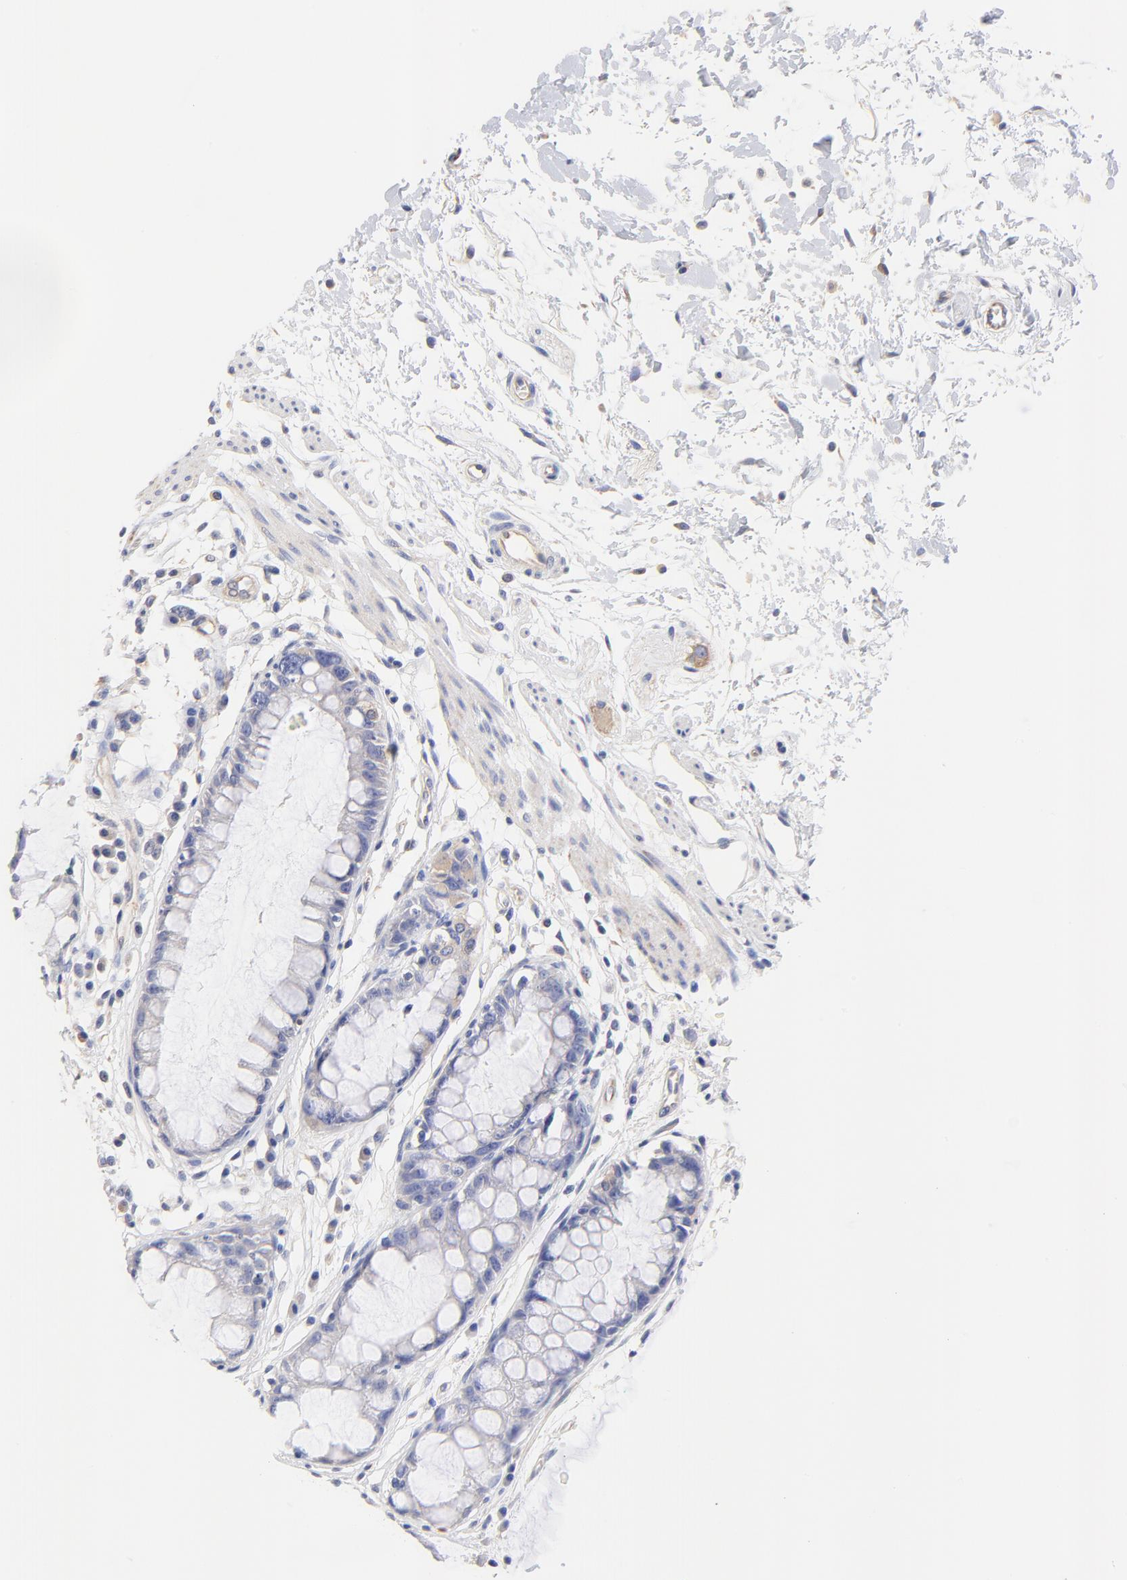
{"staining": {"intensity": "moderate", "quantity": "<25%", "location": "cytoplasmic/membranous"}, "tissue": "rectum", "cell_type": "Glandular cells", "image_type": "normal", "snomed": [{"axis": "morphology", "description": "Normal tissue, NOS"}, {"axis": "morphology", "description": "Adenocarcinoma, NOS"}, {"axis": "topography", "description": "Rectum"}], "caption": "An immunohistochemistry (IHC) micrograph of normal tissue is shown. Protein staining in brown labels moderate cytoplasmic/membranous positivity in rectum within glandular cells. The staining was performed using DAB (3,3'-diaminobenzidine) to visualize the protein expression in brown, while the nuclei were stained in blue with hematoxylin (Magnification: 20x).", "gene": "HS3ST1", "patient": {"sex": "female", "age": 65}}